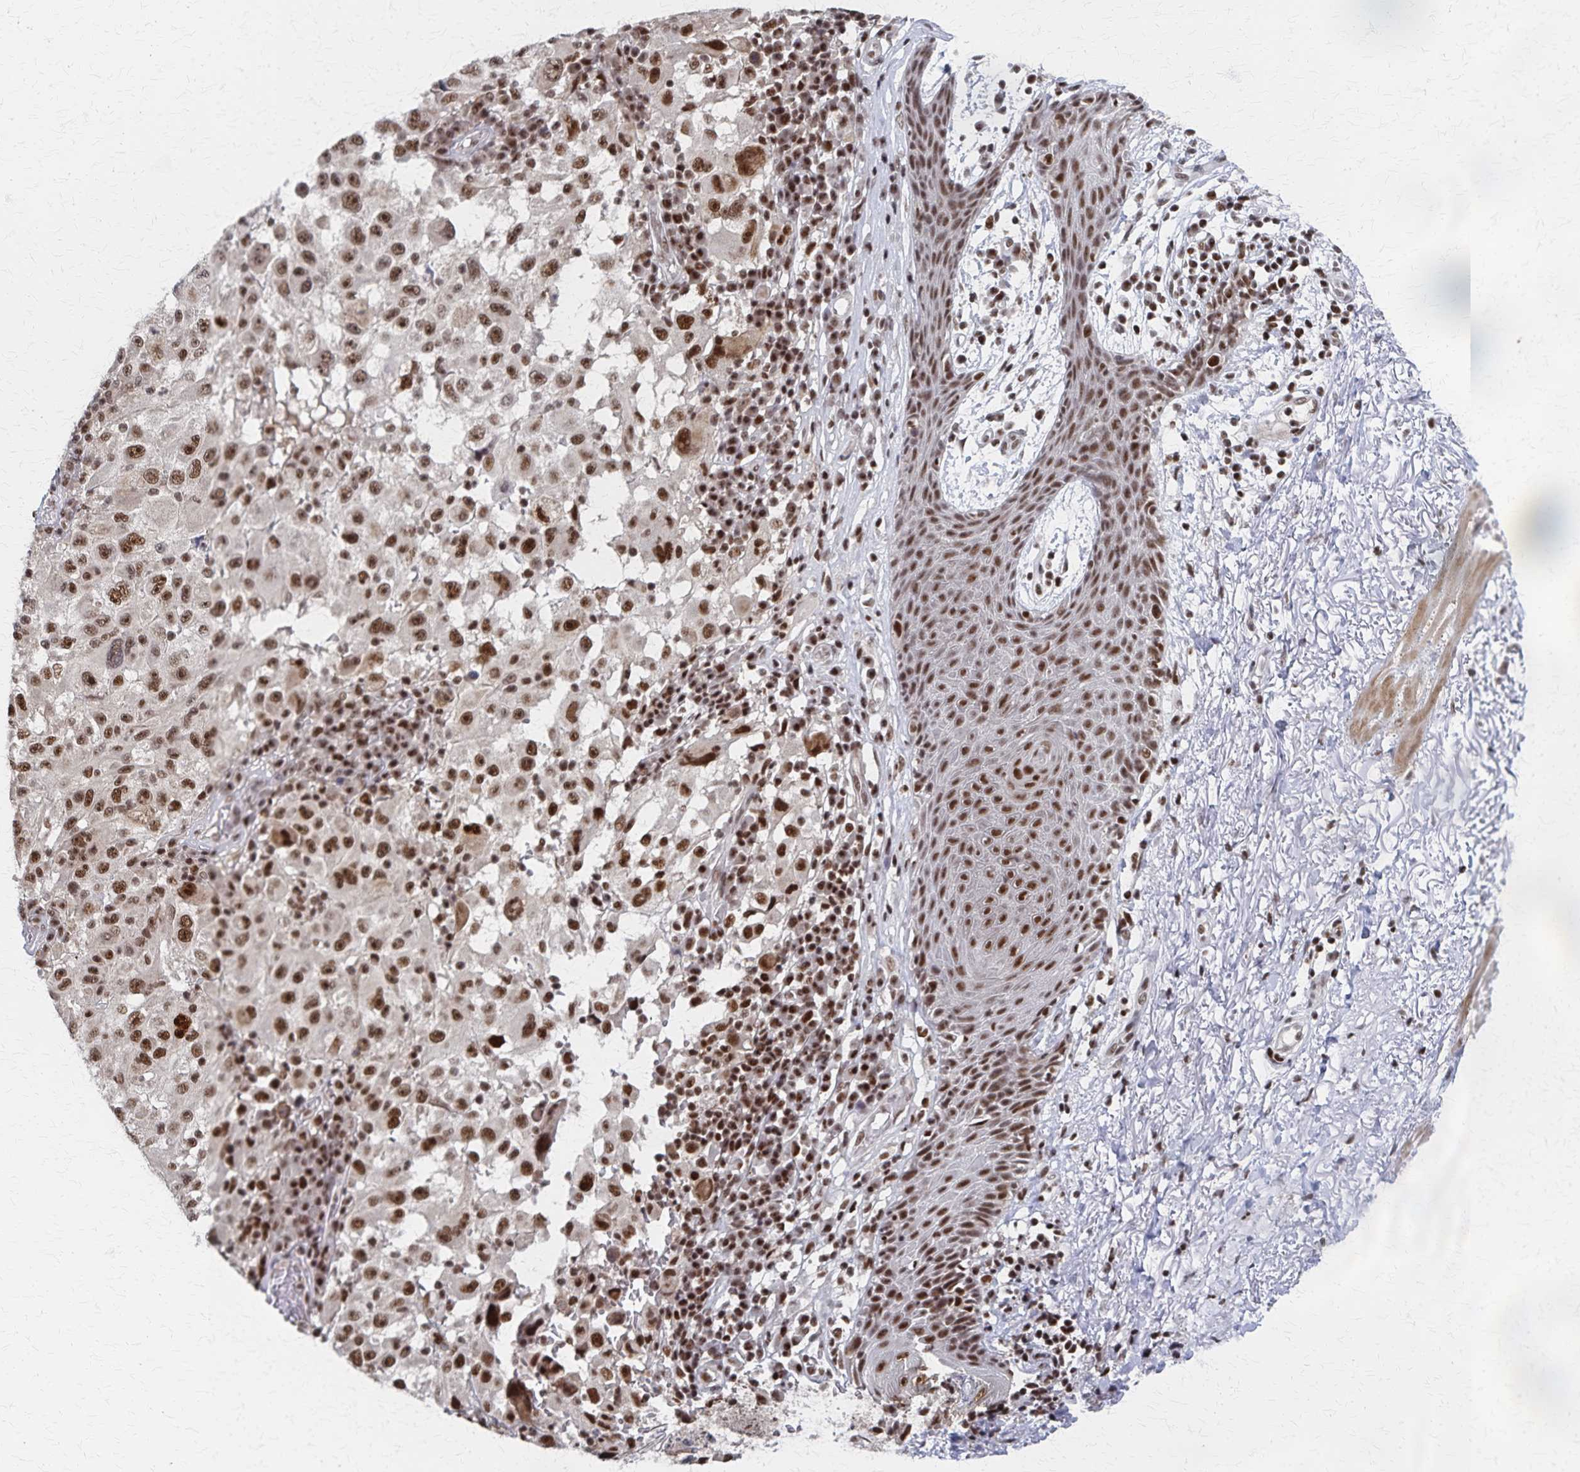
{"staining": {"intensity": "strong", "quantity": ">75%", "location": "nuclear"}, "tissue": "melanoma", "cell_type": "Tumor cells", "image_type": "cancer", "snomed": [{"axis": "morphology", "description": "Malignant melanoma, NOS"}, {"axis": "topography", "description": "Skin"}], "caption": "Tumor cells exhibit high levels of strong nuclear expression in about >75% of cells in human melanoma.", "gene": "GTF2B", "patient": {"sex": "female", "age": 71}}